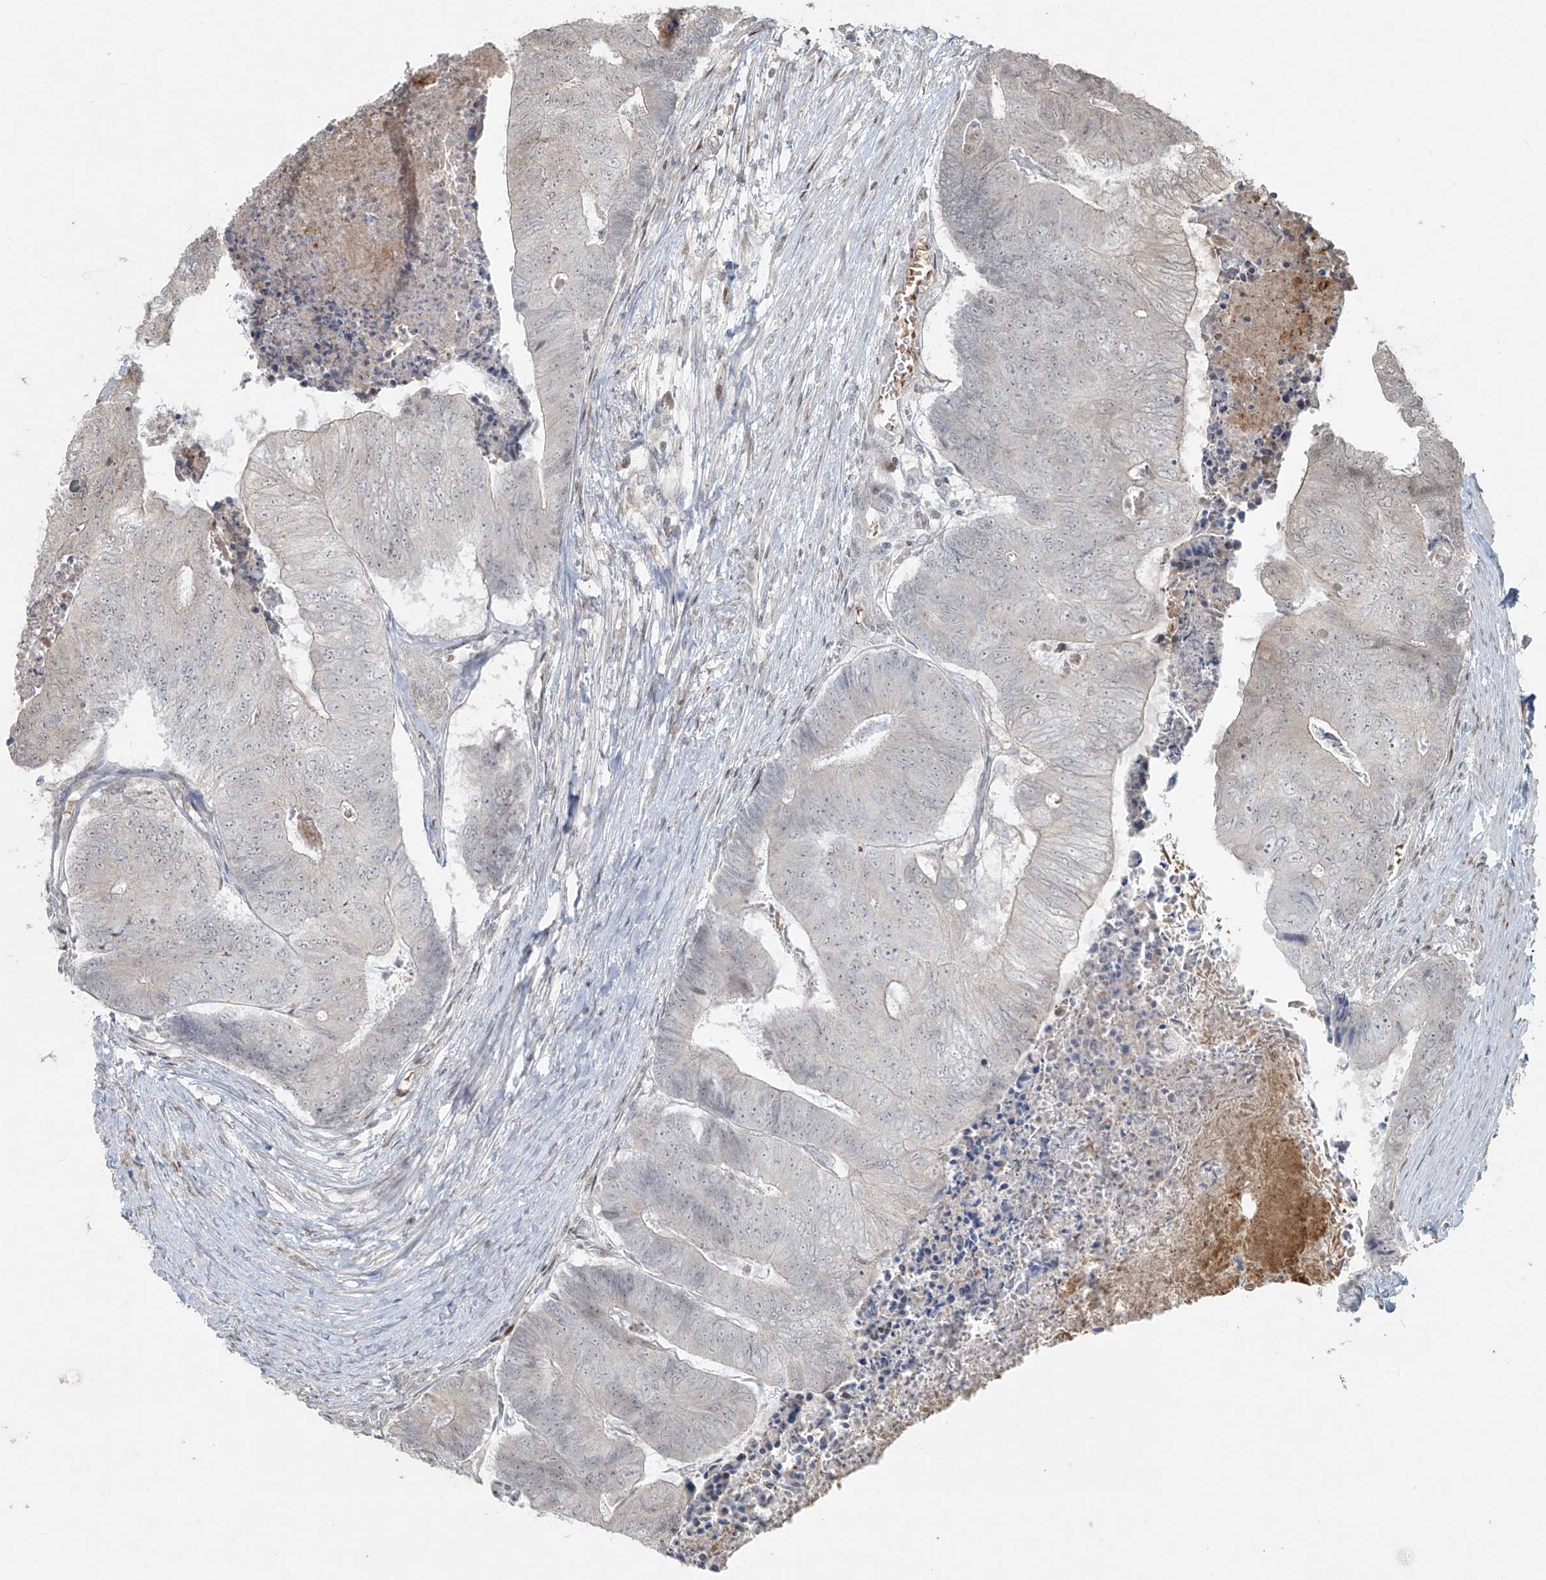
{"staining": {"intensity": "negative", "quantity": "none", "location": "none"}, "tissue": "colorectal cancer", "cell_type": "Tumor cells", "image_type": "cancer", "snomed": [{"axis": "morphology", "description": "Adenocarcinoma, NOS"}, {"axis": "topography", "description": "Colon"}], "caption": "Human adenocarcinoma (colorectal) stained for a protein using IHC displays no expression in tumor cells.", "gene": "TTC22", "patient": {"sex": "female", "age": 67}}